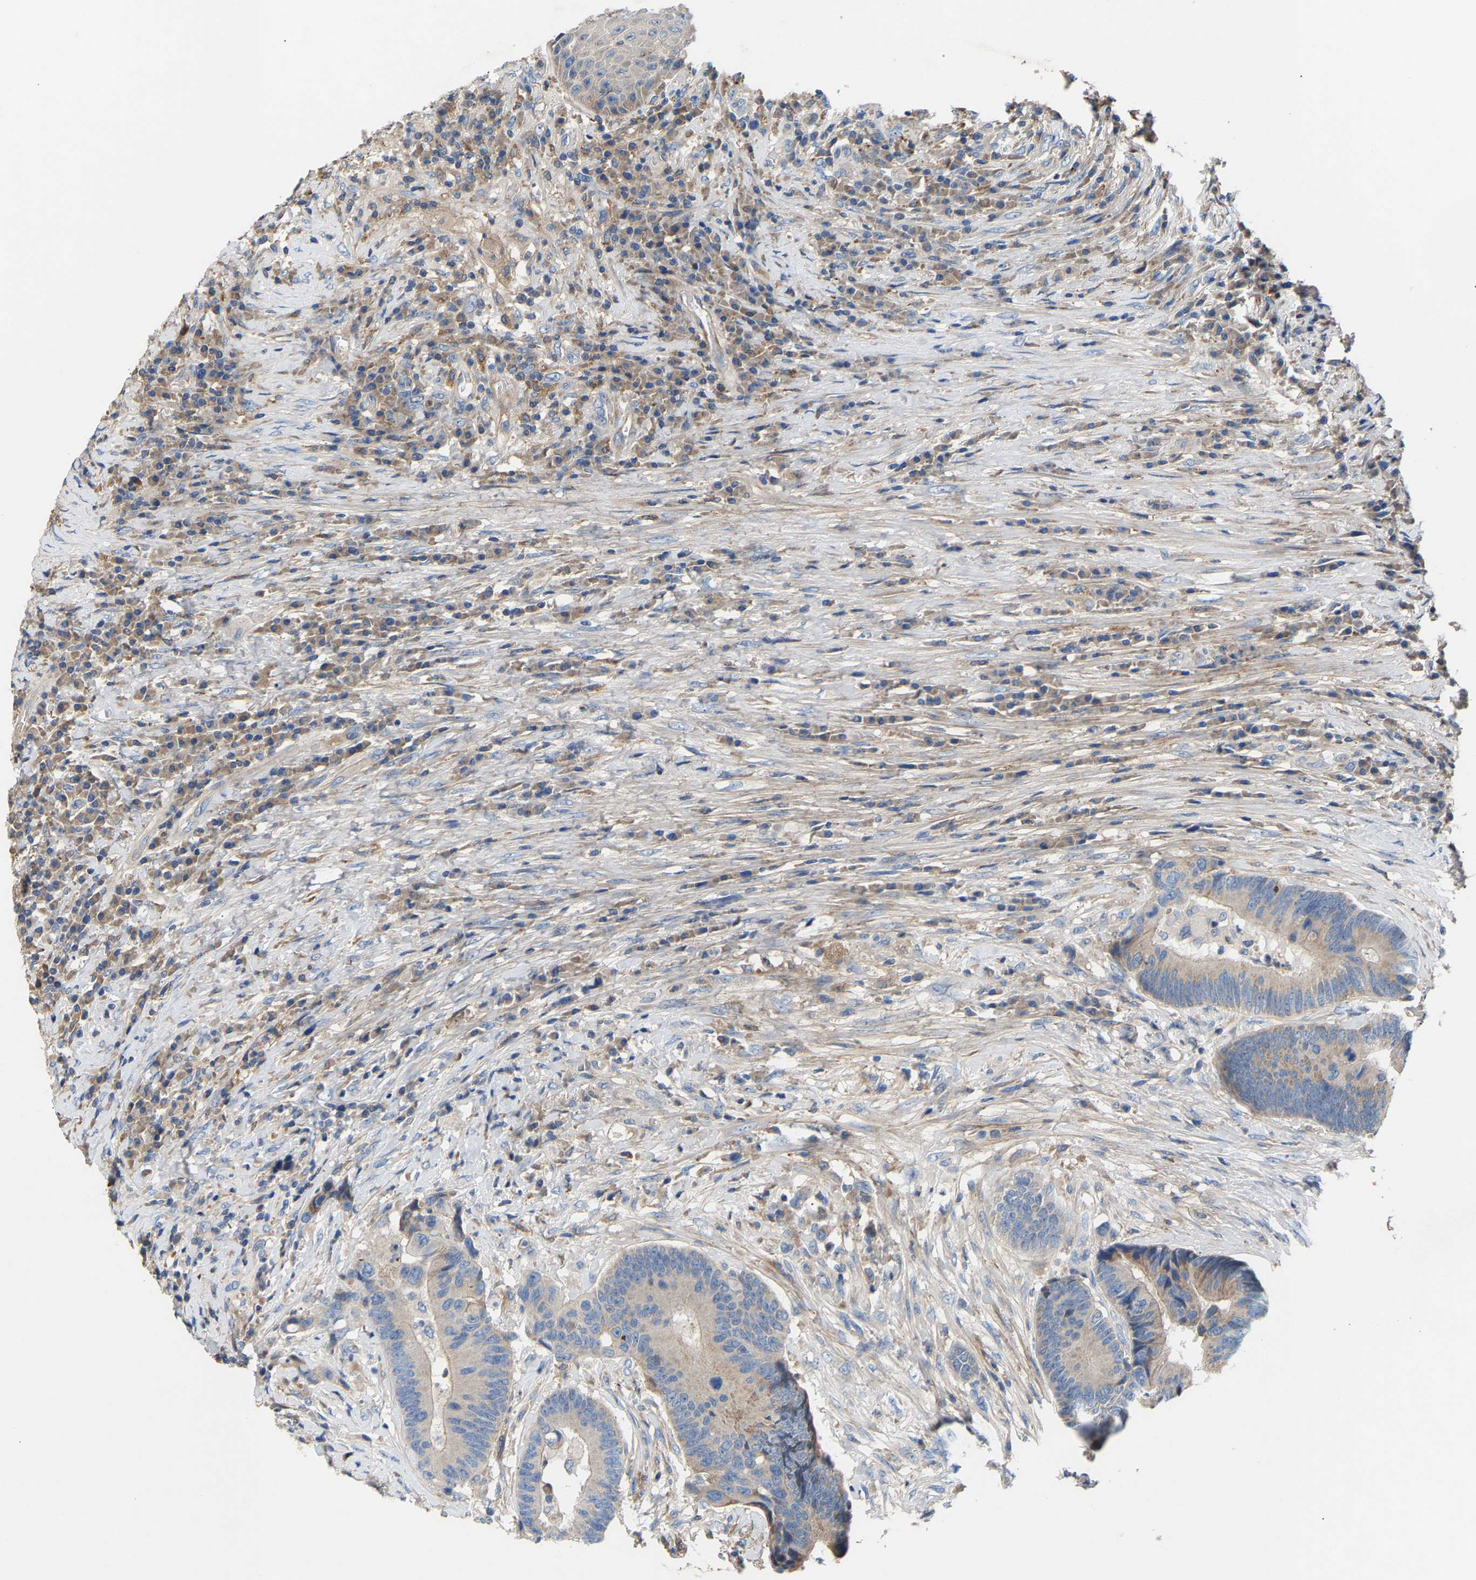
{"staining": {"intensity": "weak", "quantity": "<25%", "location": "cytoplasmic/membranous"}, "tissue": "colorectal cancer", "cell_type": "Tumor cells", "image_type": "cancer", "snomed": [{"axis": "morphology", "description": "Adenocarcinoma, NOS"}, {"axis": "topography", "description": "Rectum"}, {"axis": "topography", "description": "Anal"}], "caption": "This is an immunohistochemistry (IHC) micrograph of adenocarcinoma (colorectal). There is no positivity in tumor cells.", "gene": "CCDC171", "patient": {"sex": "female", "age": 89}}